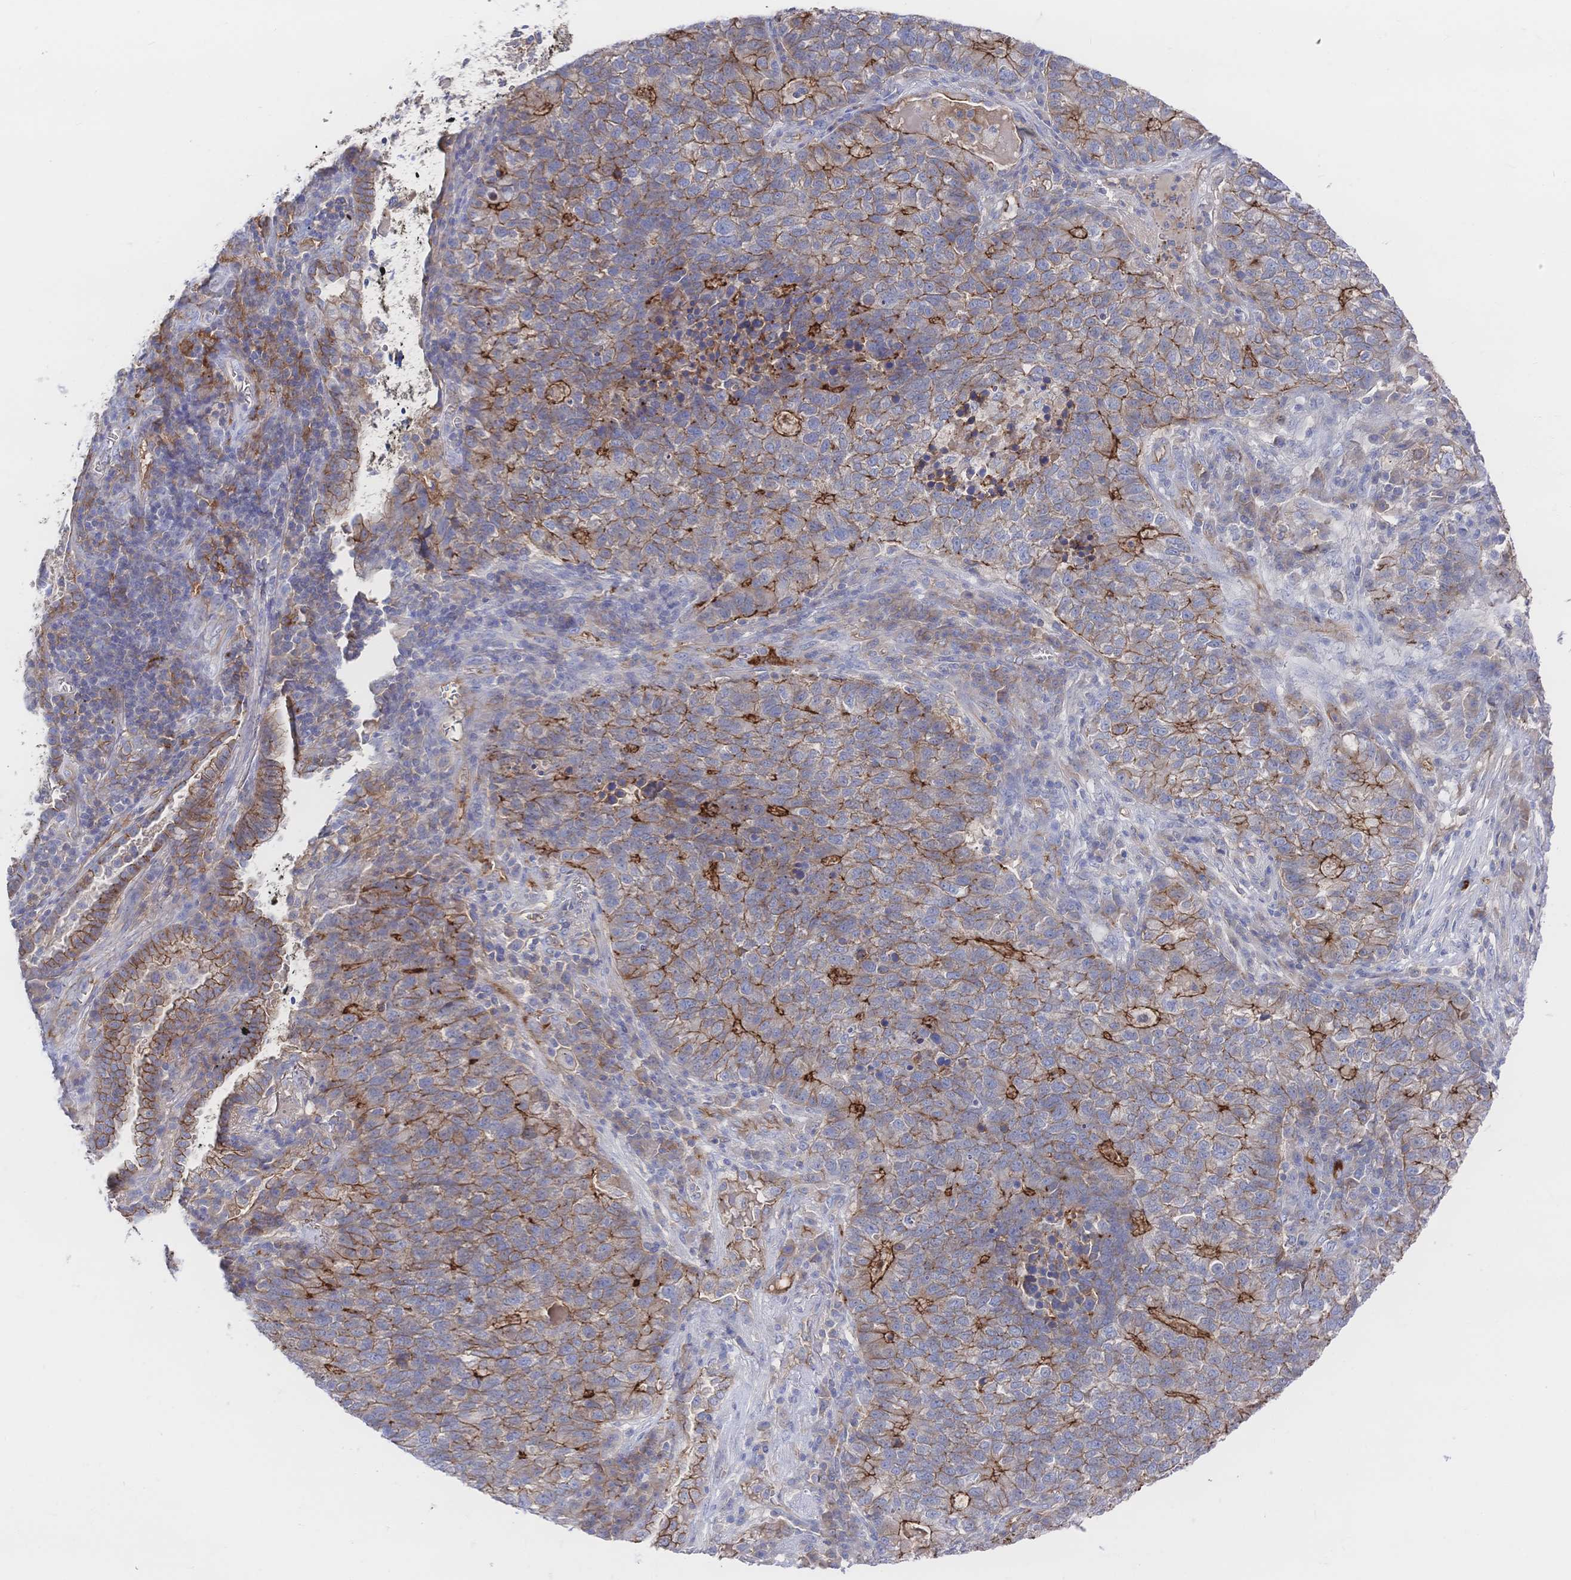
{"staining": {"intensity": "moderate", "quantity": "25%-75%", "location": "cytoplasmic/membranous"}, "tissue": "lung cancer", "cell_type": "Tumor cells", "image_type": "cancer", "snomed": [{"axis": "morphology", "description": "Adenocarcinoma, NOS"}, {"axis": "topography", "description": "Lung"}], "caption": "Lung cancer (adenocarcinoma) was stained to show a protein in brown. There is medium levels of moderate cytoplasmic/membranous expression in about 25%-75% of tumor cells. (Brightfield microscopy of DAB IHC at high magnification).", "gene": "F11R", "patient": {"sex": "male", "age": 57}}